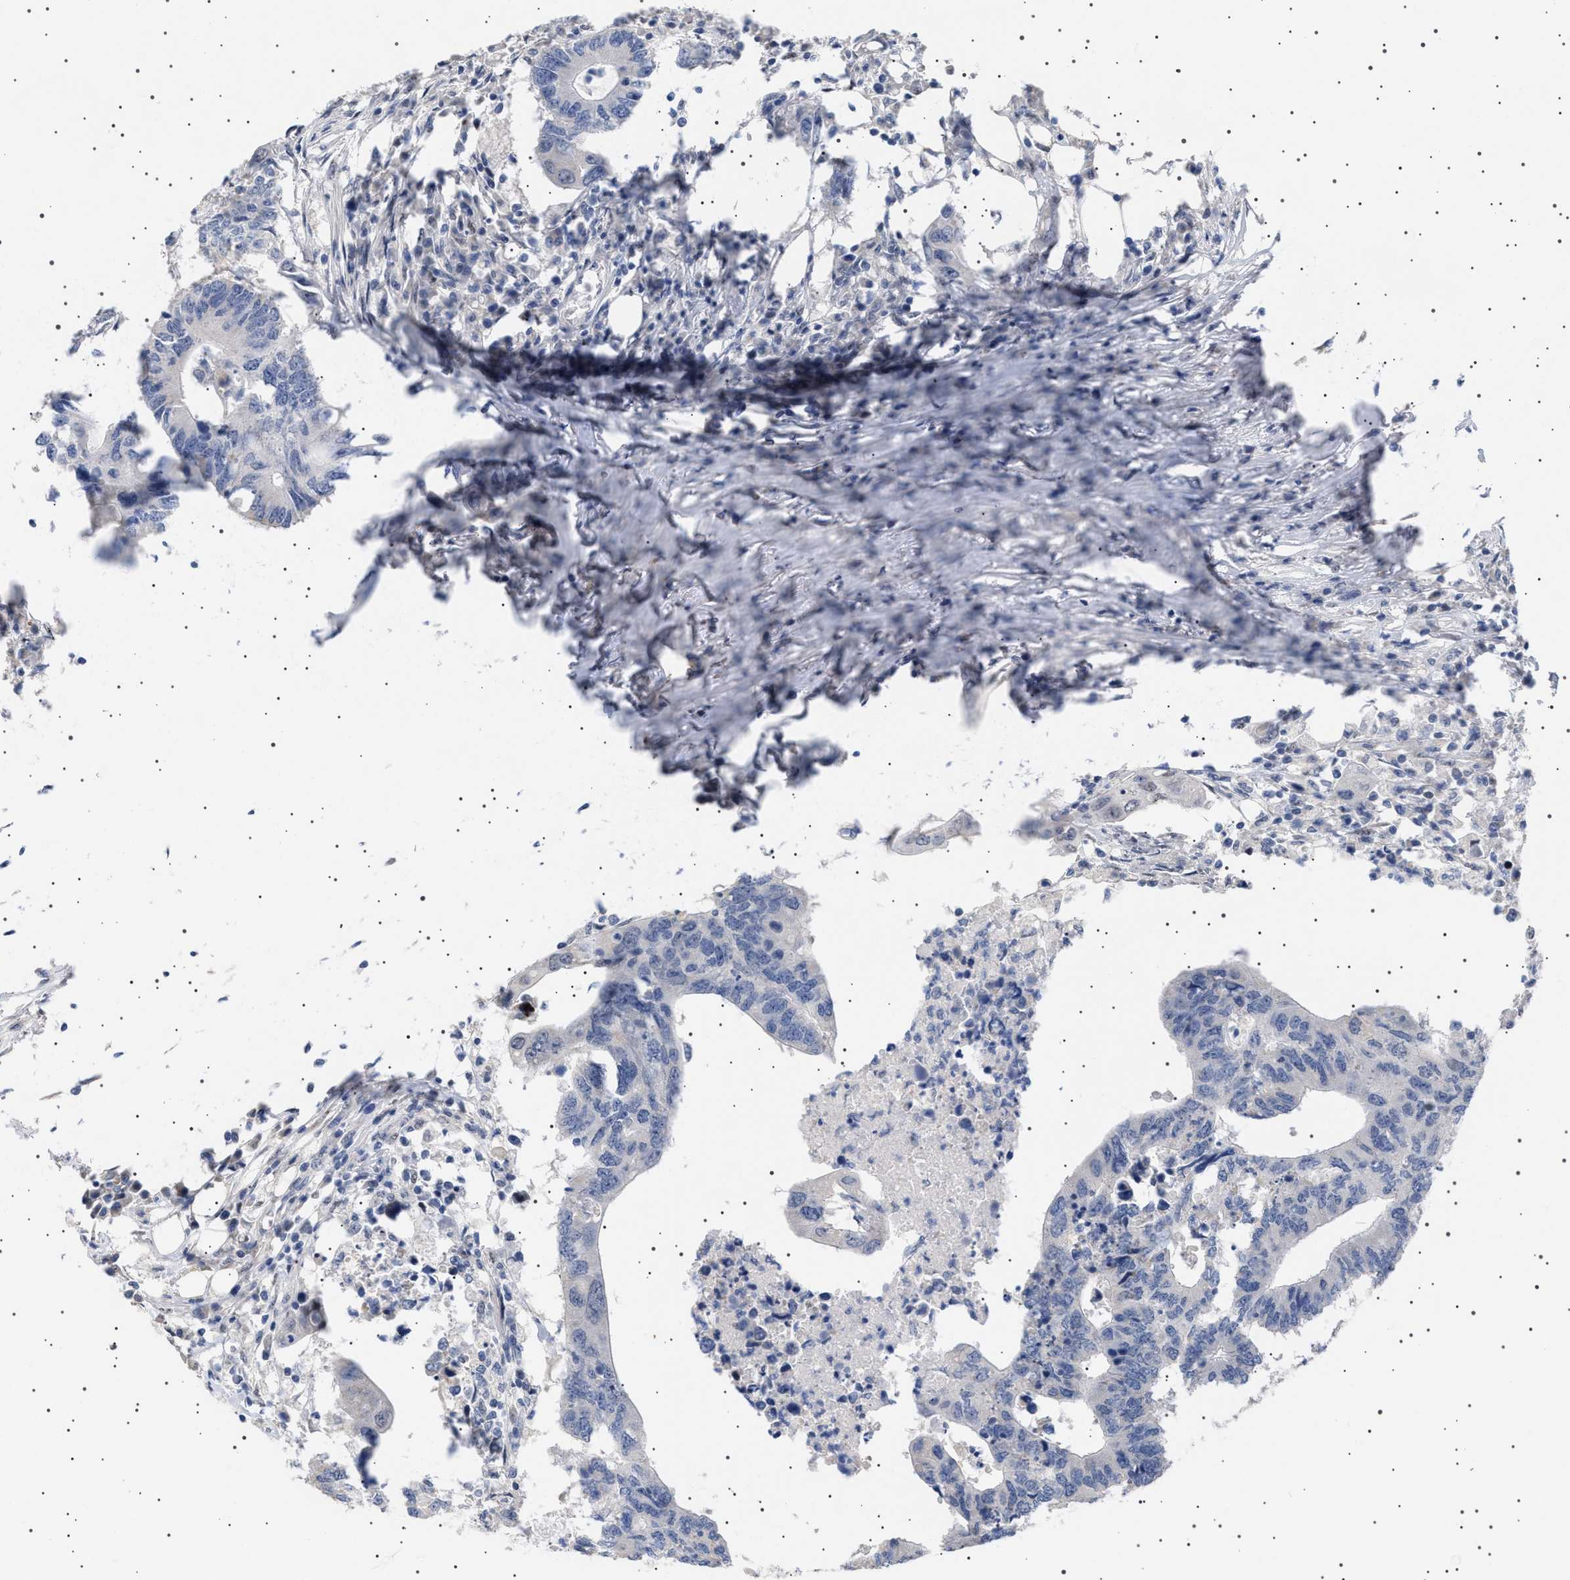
{"staining": {"intensity": "negative", "quantity": "none", "location": "none"}, "tissue": "colorectal cancer", "cell_type": "Tumor cells", "image_type": "cancer", "snomed": [{"axis": "morphology", "description": "Adenocarcinoma, NOS"}, {"axis": "topography", "description": "Colon"}], "caption": "The IHC image has no significant expression in tumor cells of adenocarcinoma (colorectal) tissue.", "gene": "HTR1A", "patient": {"sex": "male", "age": 71}}